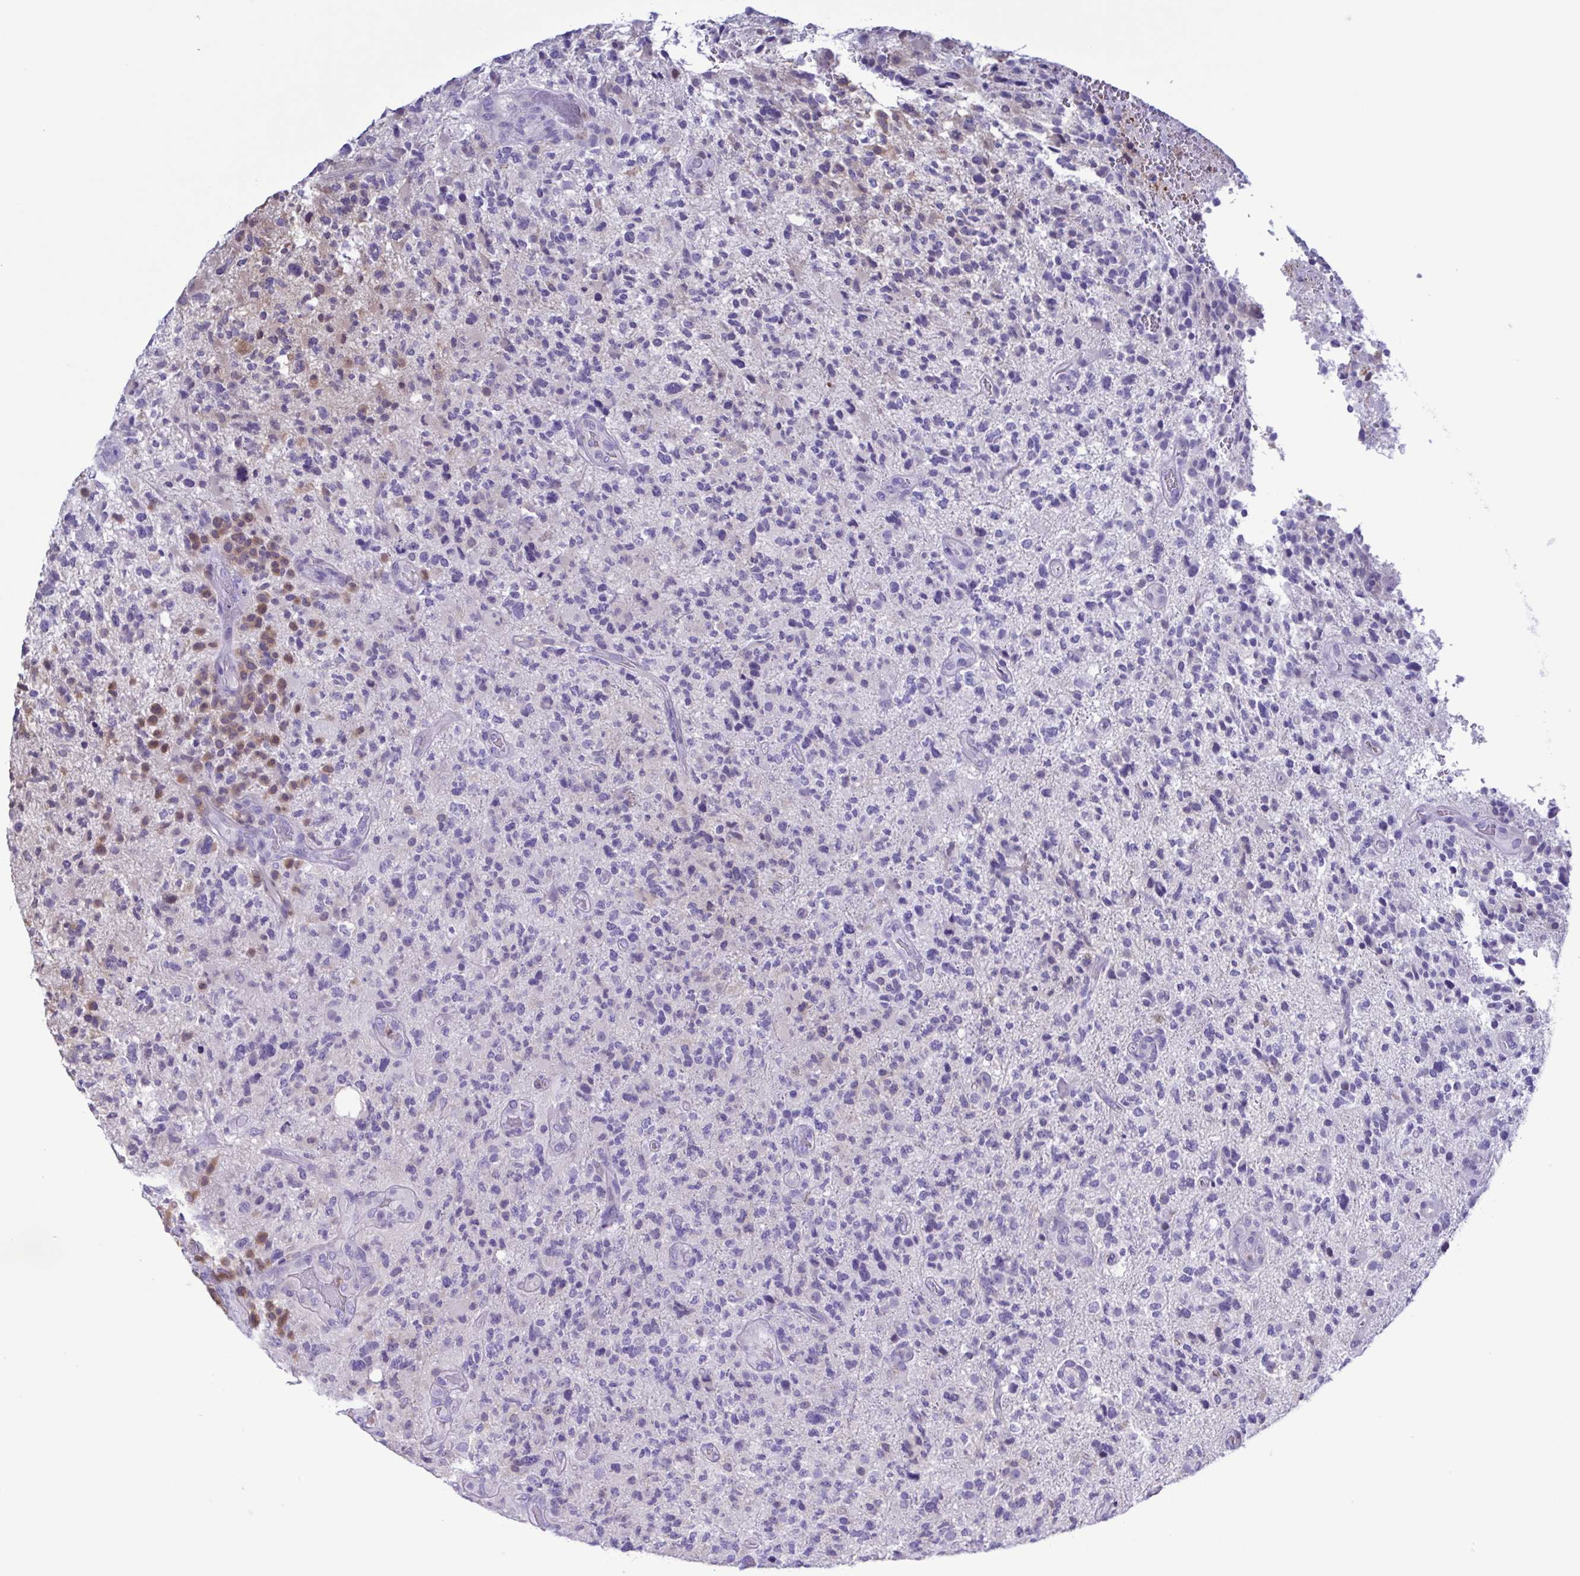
{"staining": {"intensity": "negative", "quantity": "none", "location": "none"}, "tissue": "glioma", "cell_type": "Tumor cells", "image_type": "cancer", "snomed": [{"axis": "morphology", "description": "Glioma, malignant, High grade"}, {"axis": "topography", "description": "Brain"}], "caption": "An image of malignant high-grade glioma stained for a protein reveals no brown staining in tumor cells.", "gene": "LDHC", "patient": {"sex": "female", "age": 71}}